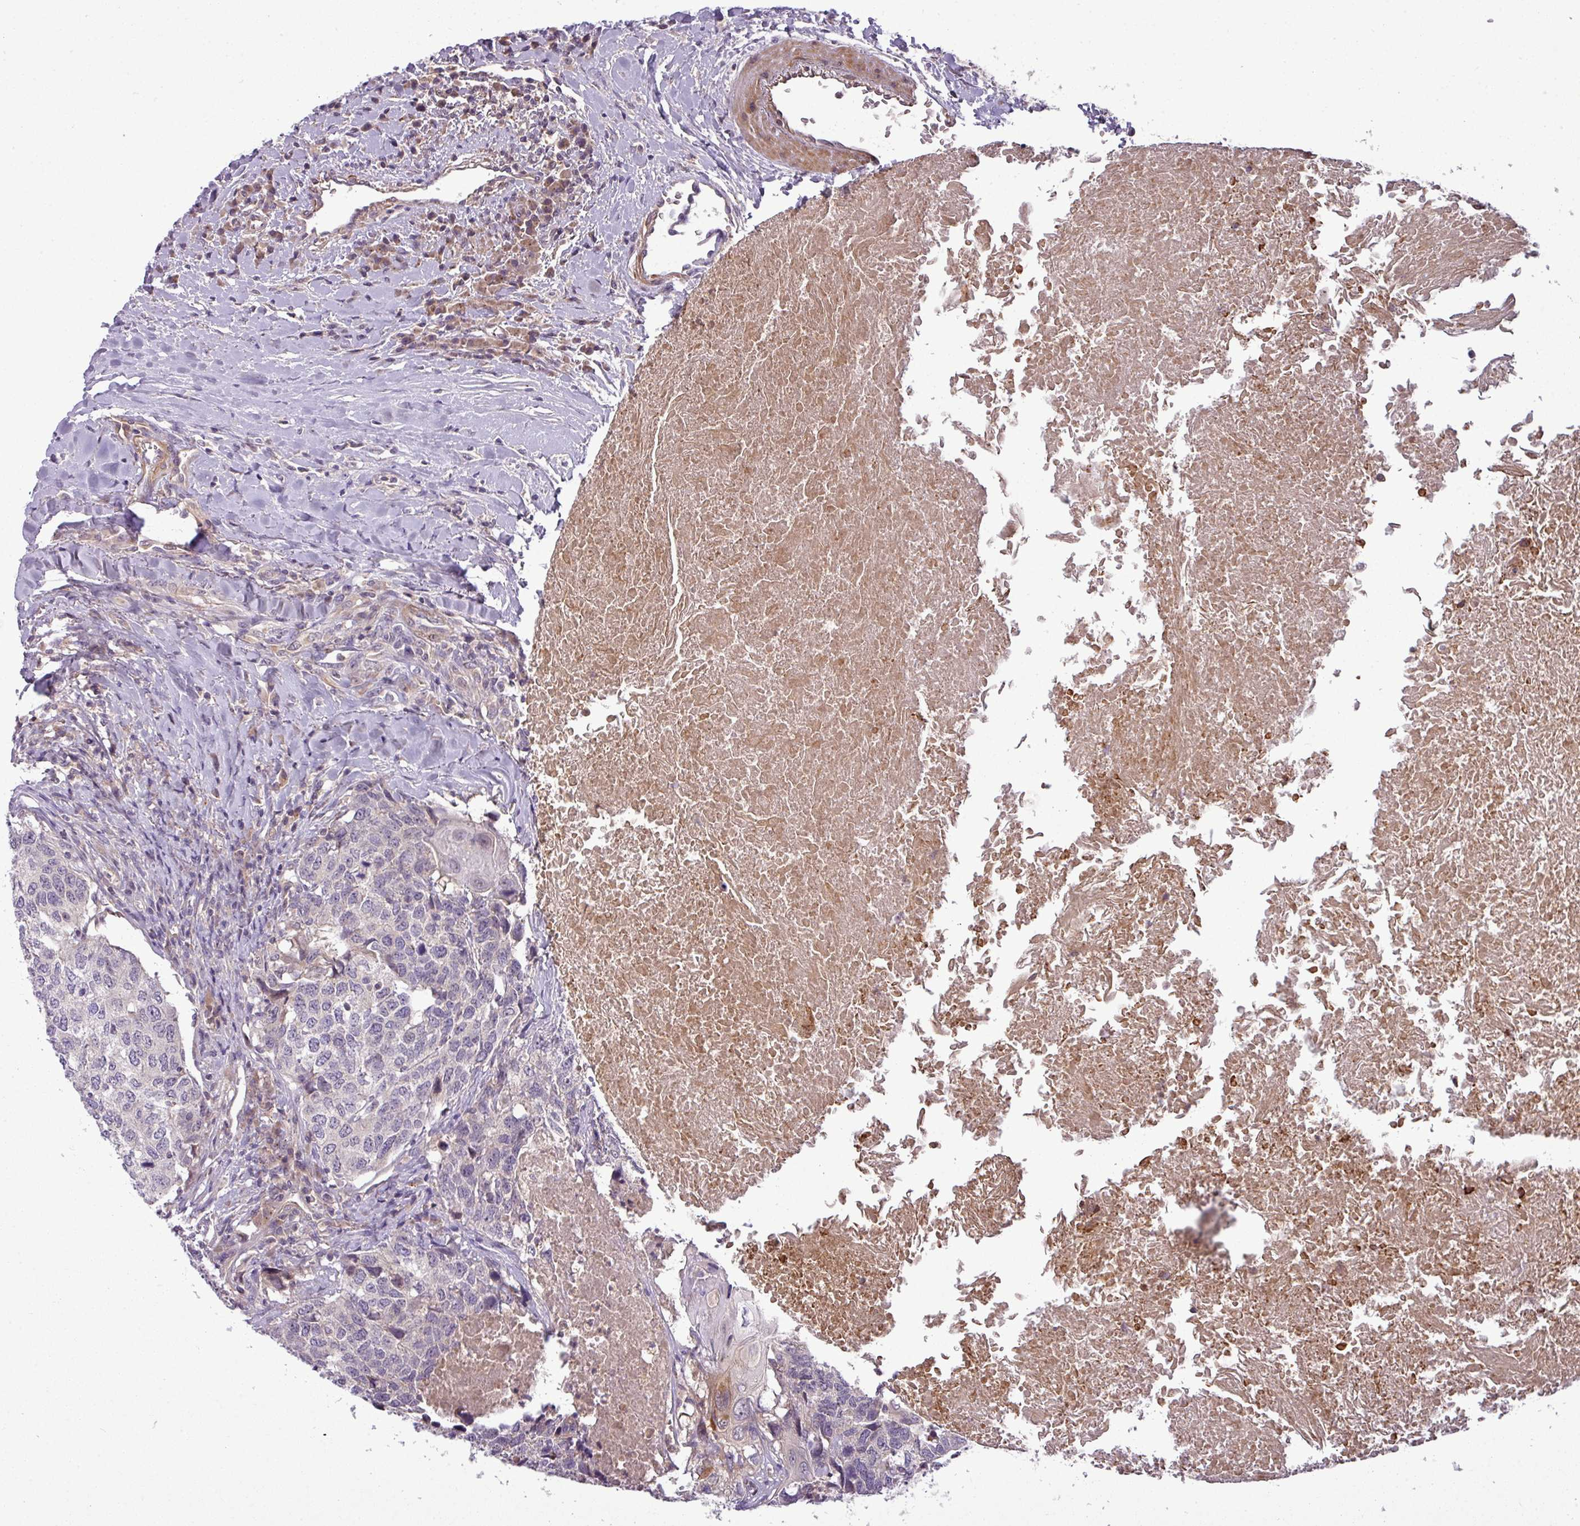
{"staining": {"intensity": "moderate", "quantity": "25%-75%", "location": "cytoplasmic/membranous"}, "tissue": "head and neck cancer", "cell_type": "Tumor cells", "image_type": "cancer", "snomed": [{"axis": "morphology", "description": "Squamous cell carcinoma, NOS"}, {"axis": "morphology", "description": "Squamous cell carcinoma, metastatic, NOS"}, {"axis": "topography", "description": "Lymph node"}, {"axis": "topography", "description": "Head-Neck"}], "caption": "DAB immunohistochemical staining of metastatic squamous cell carcinoma (head and neck) shows moderate cytoplasmic/membranous protein staining in approximately 25%-75% of tumor cells. The staining is performed using DAB (3,3'-diaminobenzidine) brown chromogen to label protein expression. The nuclei are counter-stained blue using hematoxylin.", "gene": "ZNF35", "patient": {"sex": "male", "age": 62}}